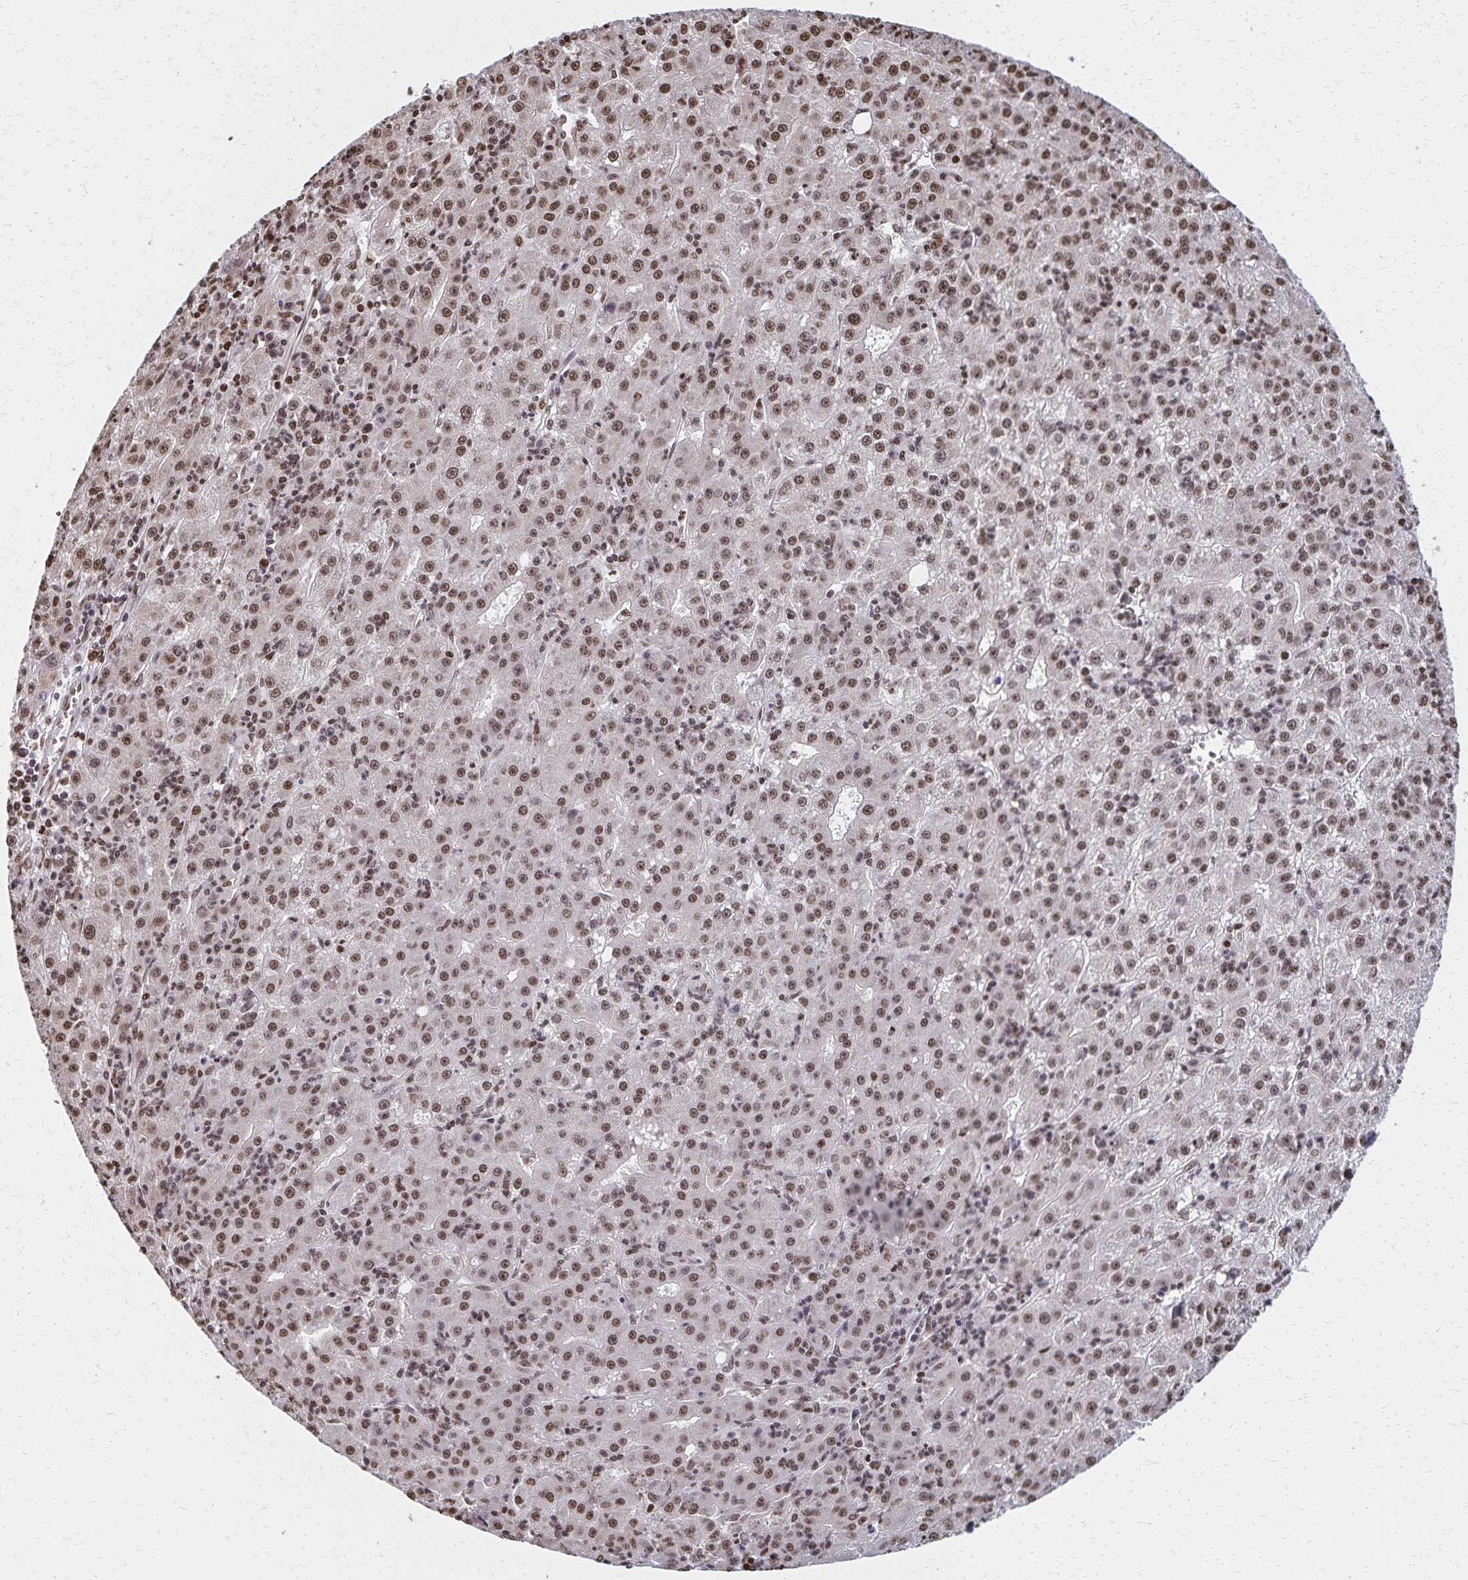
{"staining": {"intensity": "moderate", "quantity": ">75%", "location": "nuclear"}, "tissue": "liver cancer", "cell_type": "Tumor cells", "image_type": "cancer", "snomed": [{"axis": "morphology", "description": "Carcinoma, Hepatocellular, NOS"}, {"axis": "topography", "description": "Liver"}], "caption": "Immunohistochemical staining of liver hepatocellular carcinoma displays moderate nuclear protein expression in about >75% of tumor cells.", "gene": "HOXA9", "patient": {"sex": "male", "age": 76}}